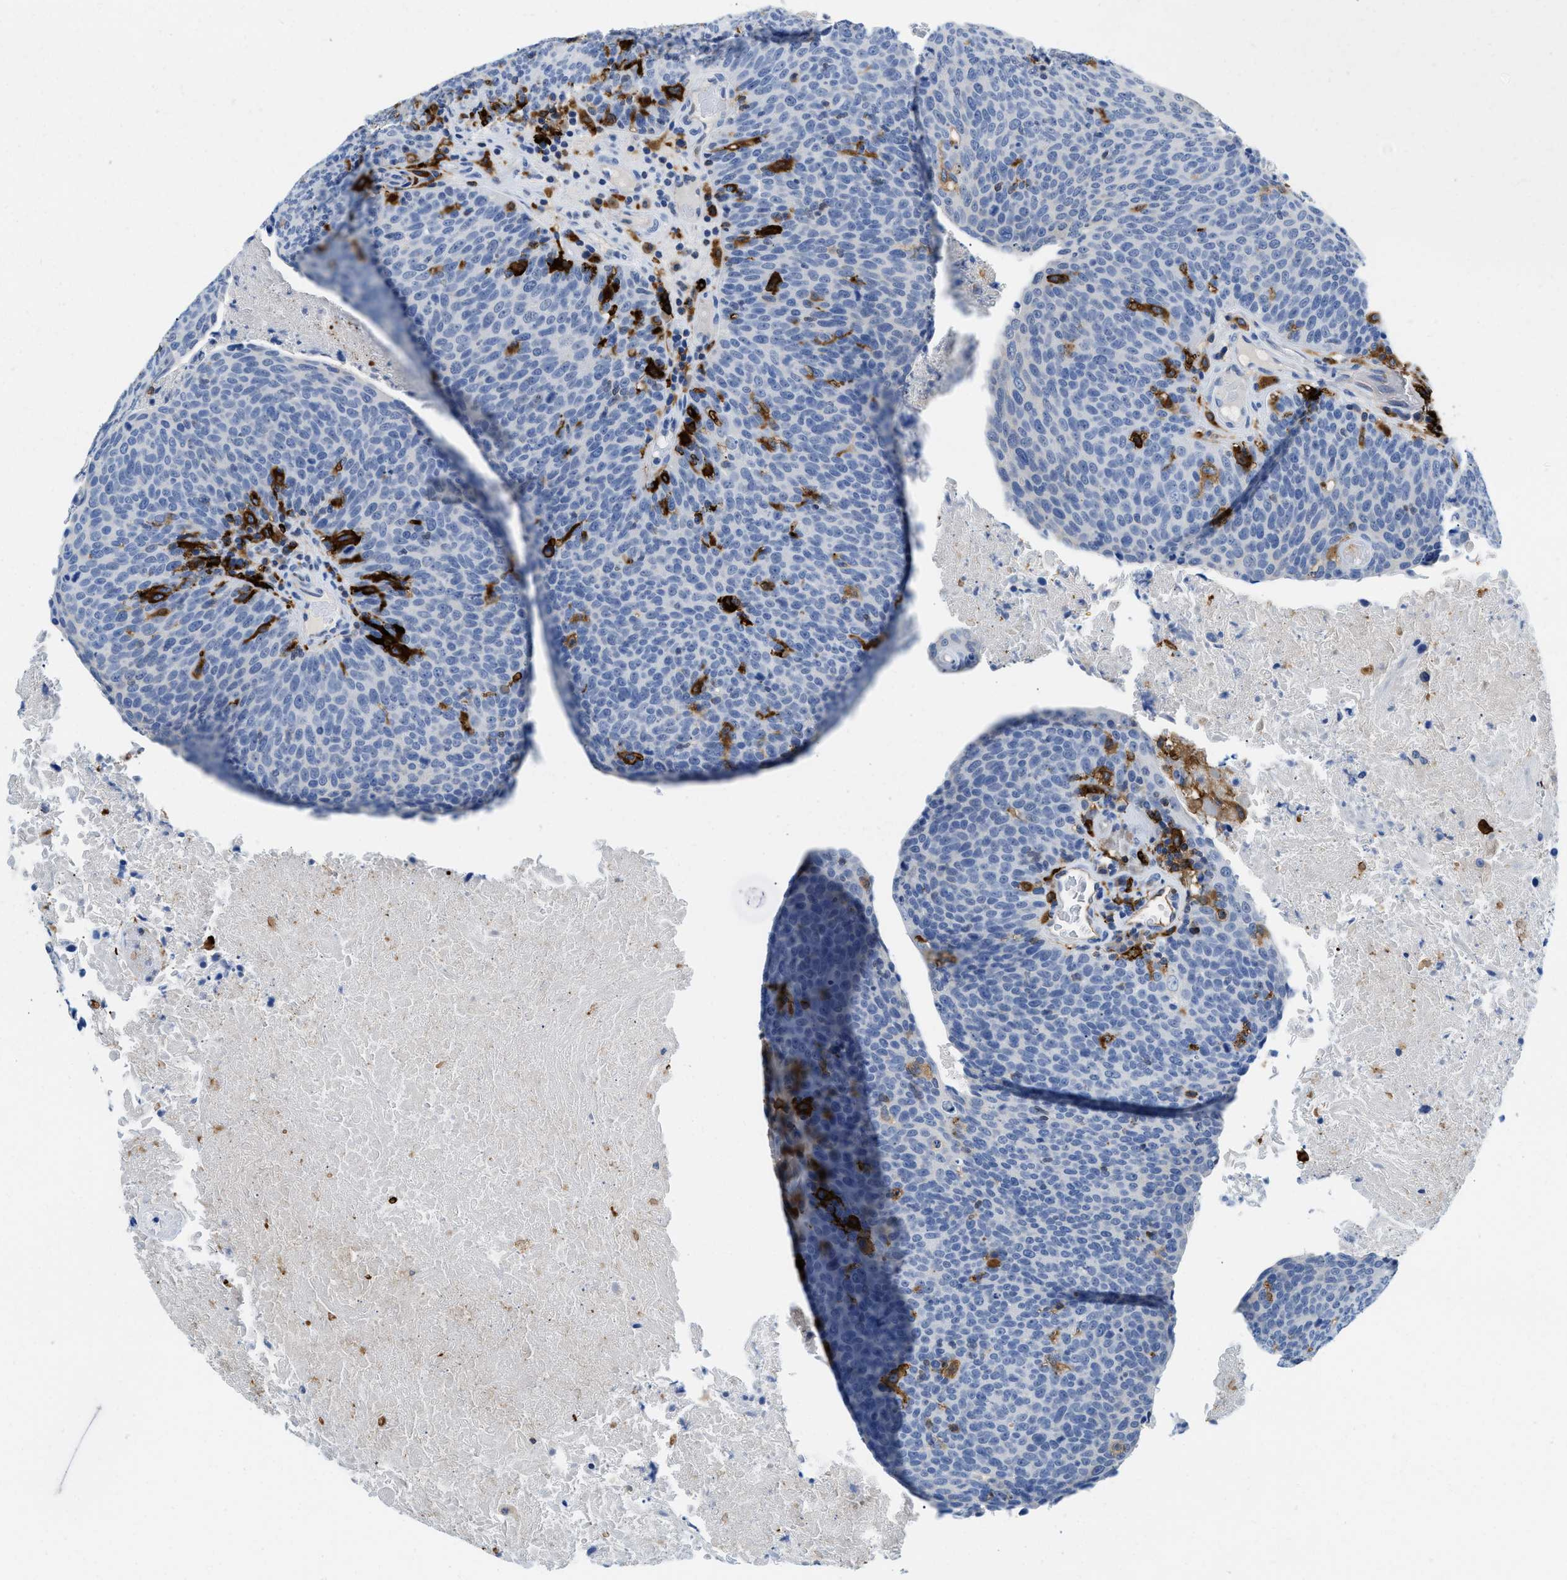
{"staining": {"intensity": "negative", "quantity": "none", "location": "none"}, "tissue": "head and neck cancer", "cell_type": "Tumor cells", "image_type": "cancer", "snomed": [{"axis": "morphology", "description": "Squamous cell carcinoma, NOS"}, {"axis": "morphology", "description": "Squamous cell carcinoma, metastatic, NOS"}, {"axis": "topography", "description": "Lymph node"}, {"axis": "topography", "description": "Head-Neck"}], "caption": "The immunohistochemistry (IHC) image has no significant positivity in tumor cells of head and neck cancer (squamous cell carcinoma) tissue. (DAB immunohistochemistry, high magnification).", "gene": "CD226", "patient": {"sex": "male", "age": 62}}